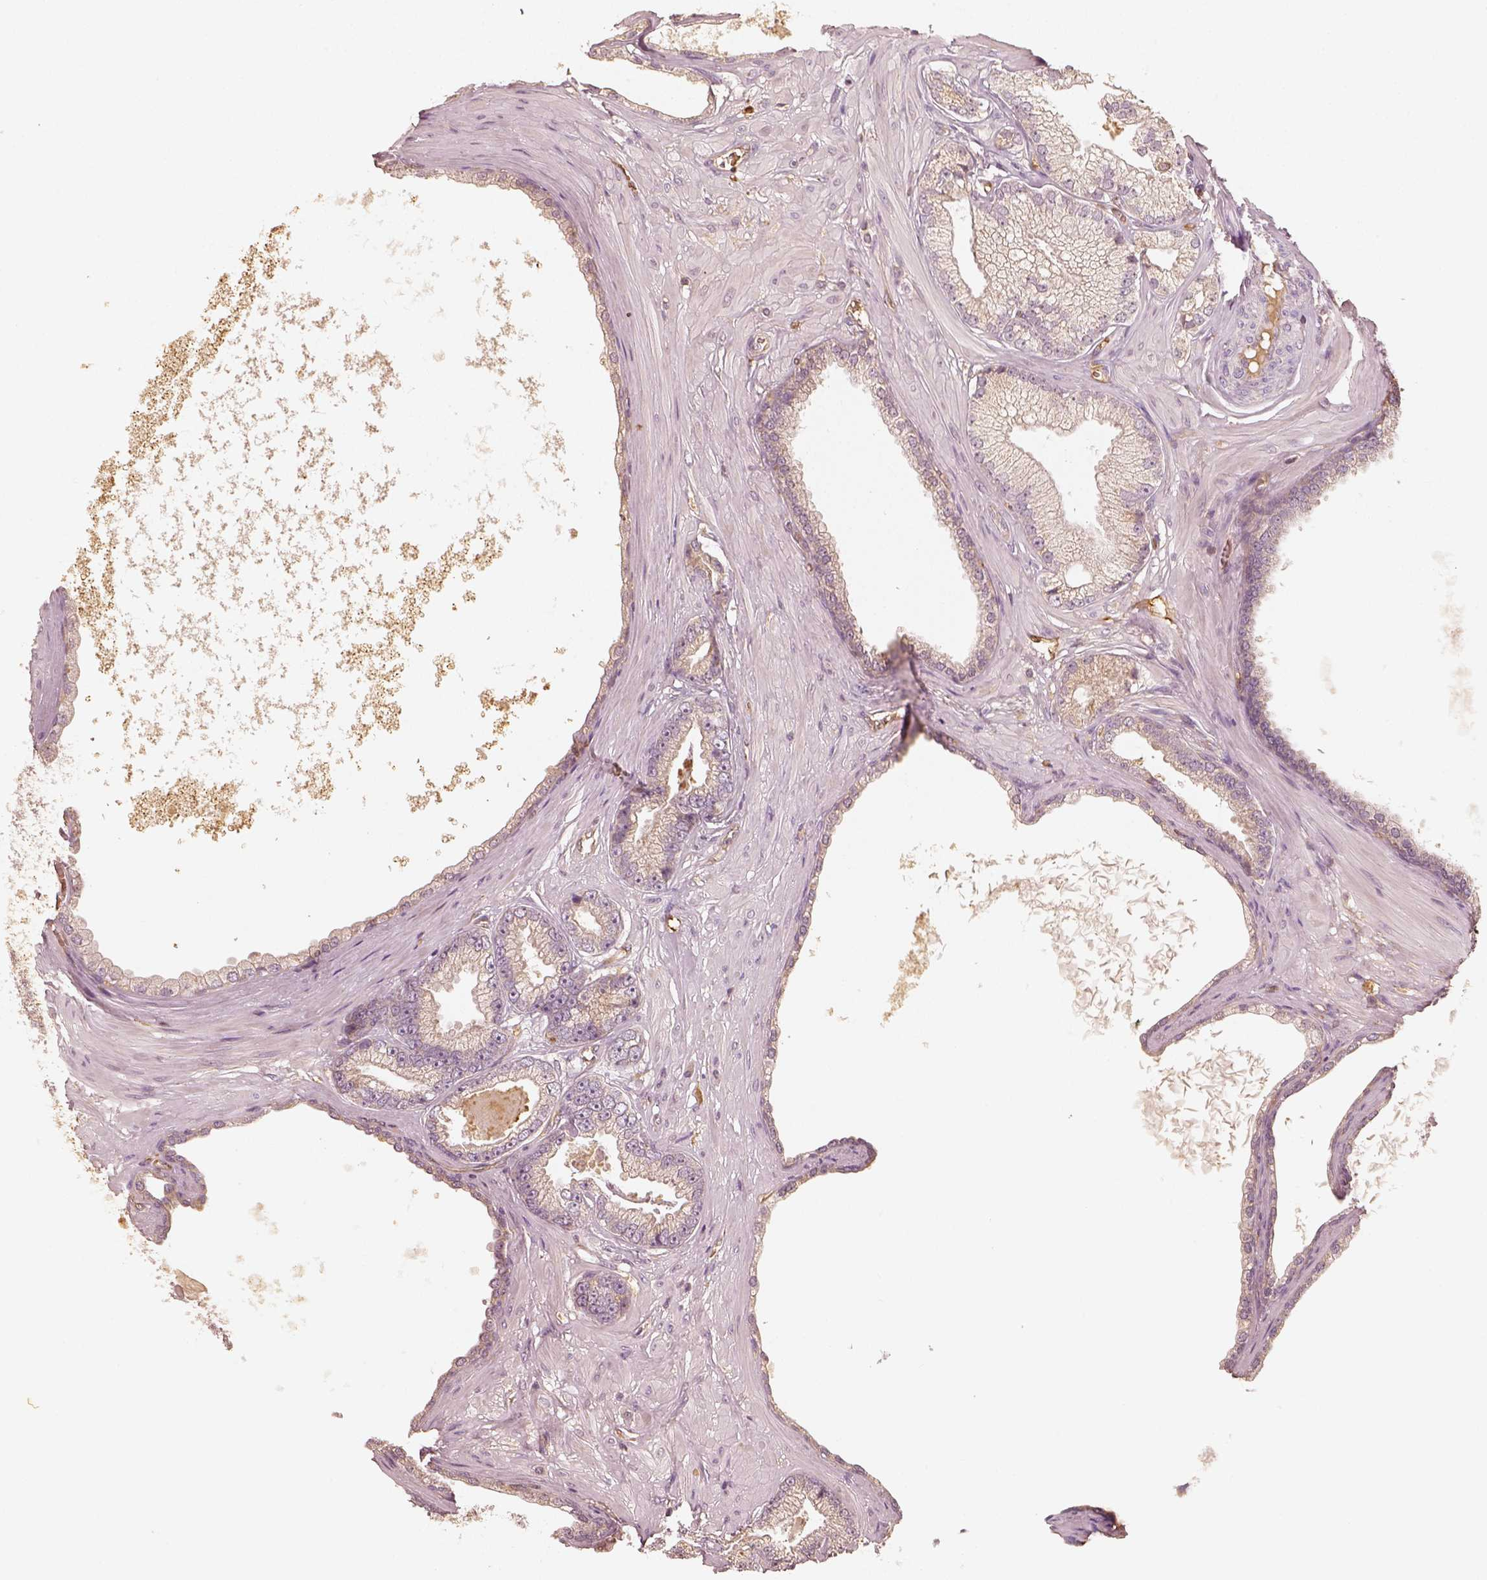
{"staining": {"intensity": "negative", "quantity": "none", "location": "none"}, "tissue": "prostate cancer", "cell_type": "Tumor cells", "image_type": "cancer", "snomed": [{"axis": "morphology", "description": "Adenocarcinoma, Low grade"}, {"axis": "topography", "description": "Prostate"}], "caption": "DAB immunohistochemical staining of prostate adenocarcinoma (low-grade) demonstrates no significant positivity in tumor cells.", "gene": "FSCN1", "patient": {"sex": "male", "age": 64}}